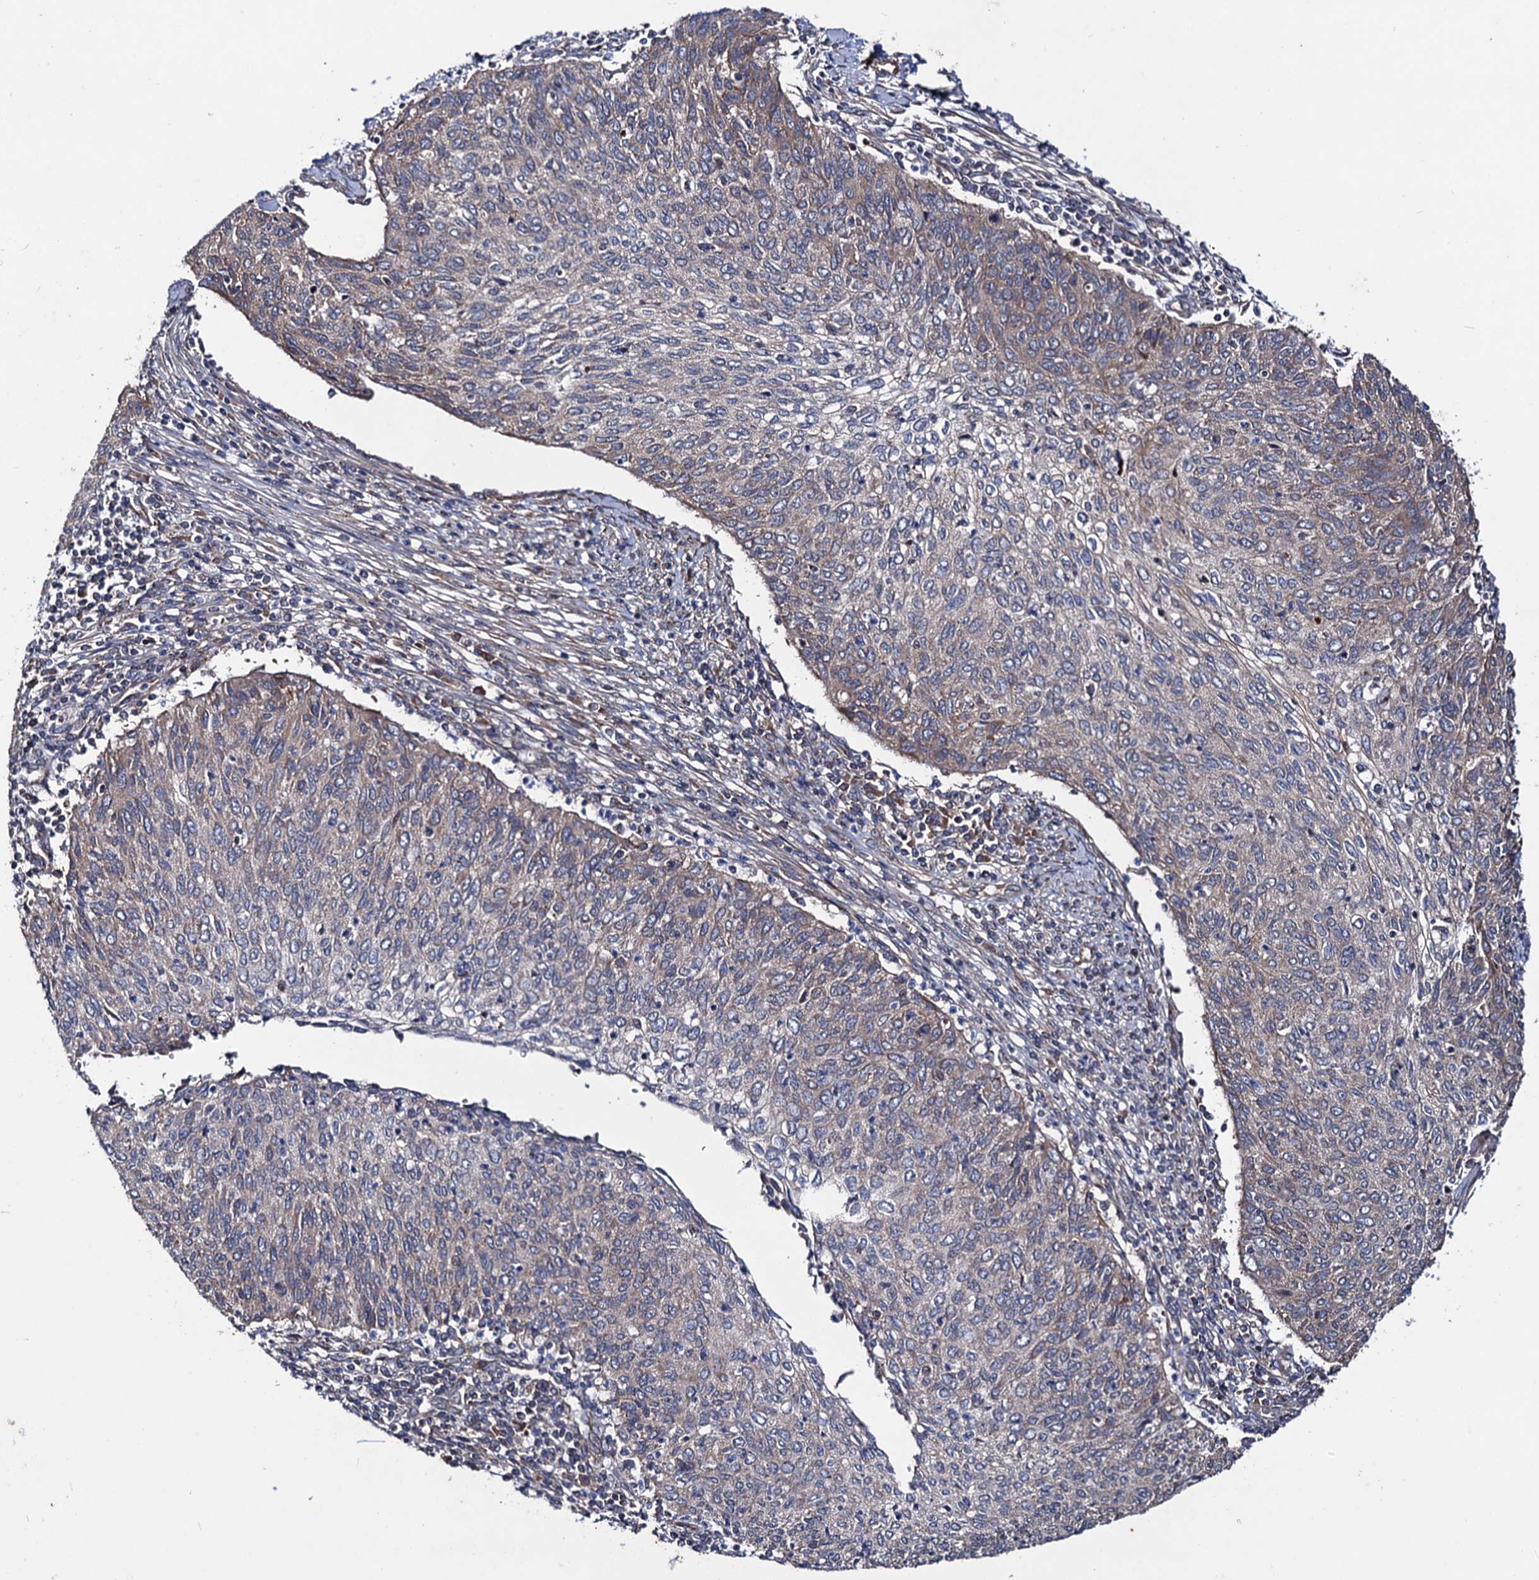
{"staining": {"intensity": "negative", "quantity": "none", "location": "none"}, "tissue": "cervical cancer", "cell_type": "Tumor cells", "image_type": "cancer", "snomed": [{"axis": "morphology", "description": "Squamous cell carcinoma, NOS"}, {"axis": "topography", "description": "Cervix"}], "caption": "Immunohistochemical staining of squamous cell carcinoma (cervical) demonstrates no significant staining in tumor cells.", "gene": "DYDC1", "patient": {"sex": "female", "age": 38}}